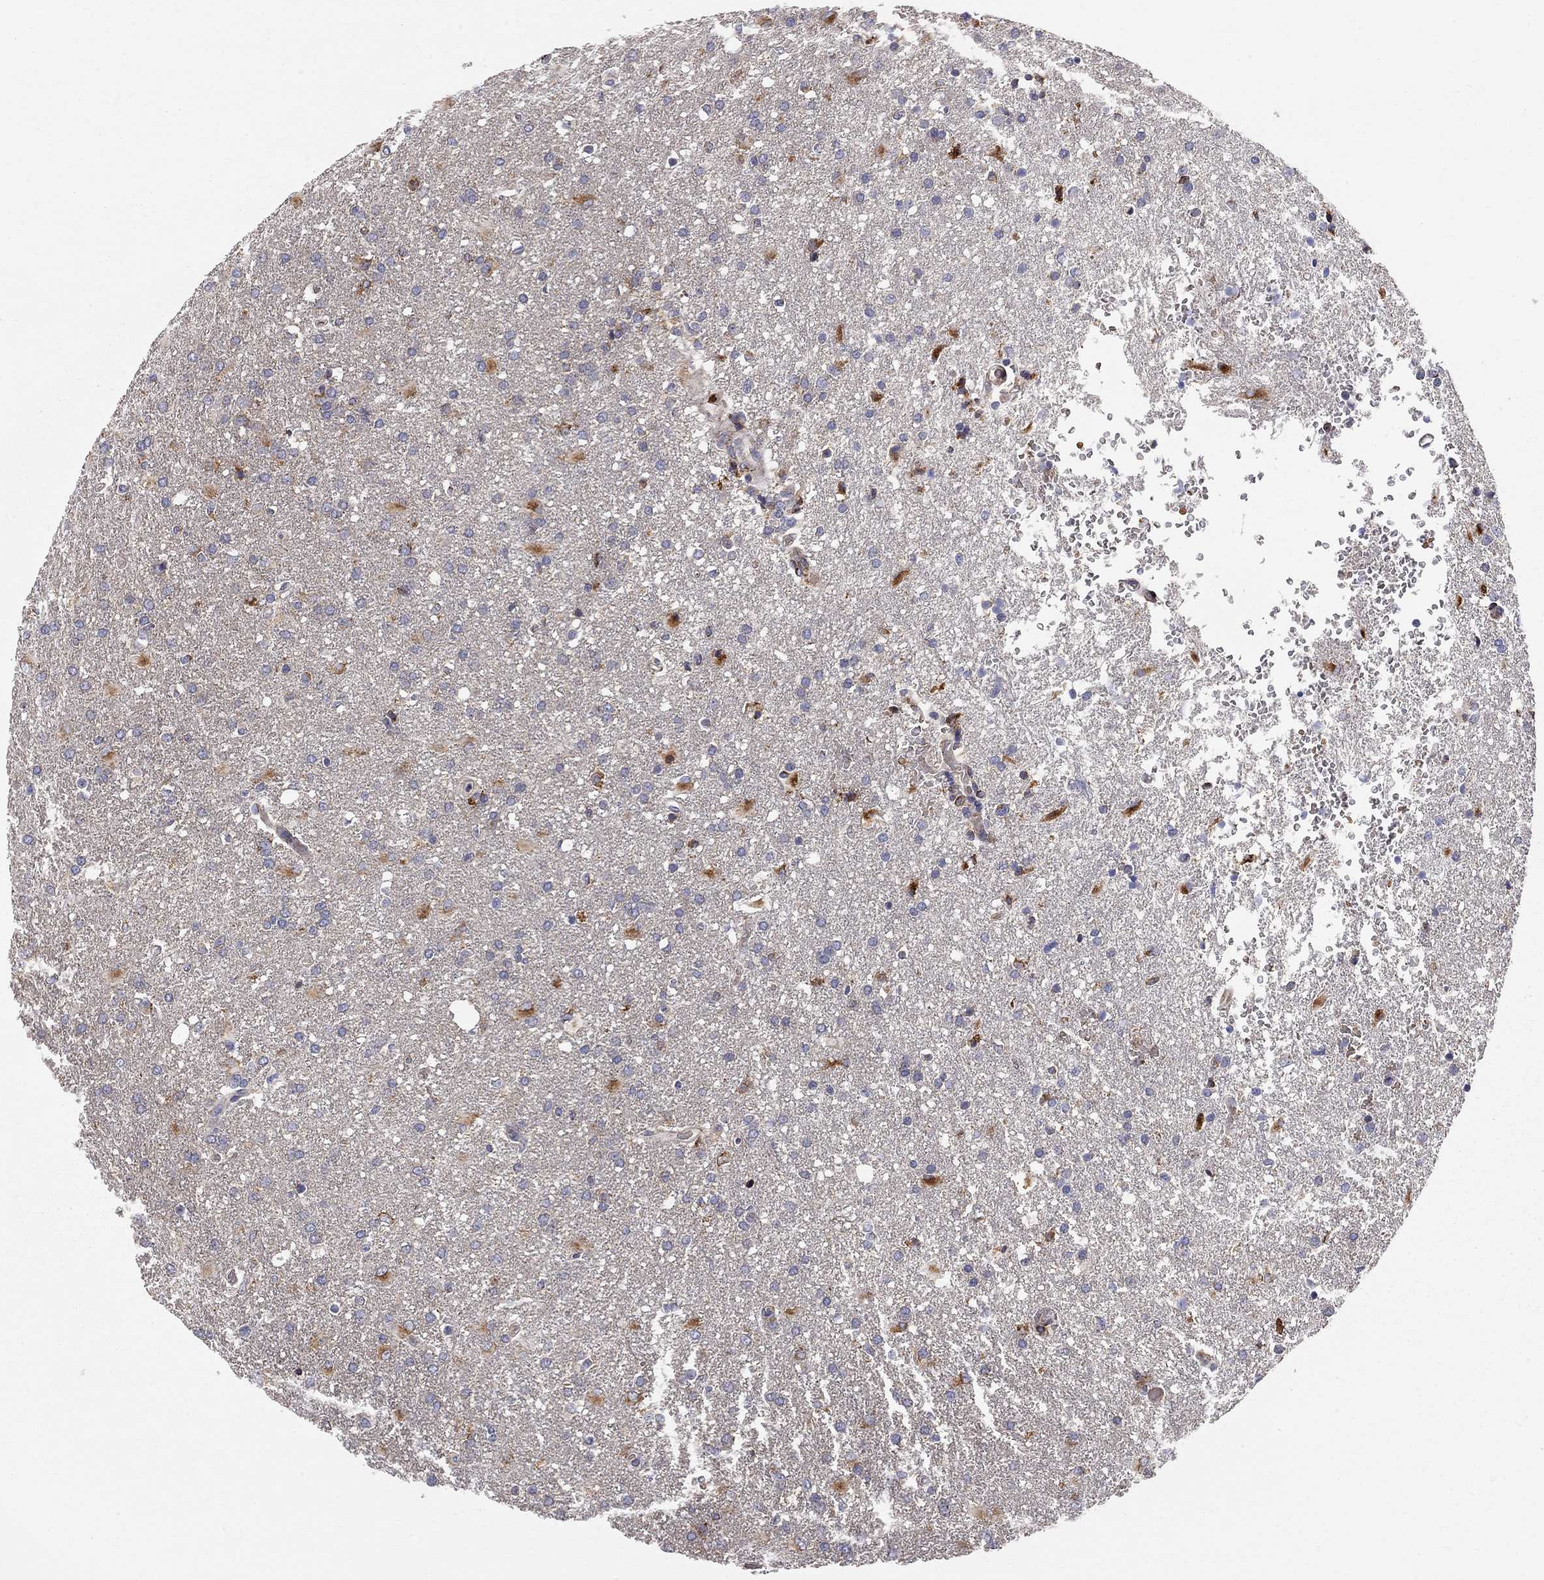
{"staining": {"intensity": "strong", "quantity": "<25%", "location": "cytoplasmic/membranous"}, "tissue": "glioma", "cell_type": "Tumor cells", "image_type": "cancer", "snomed": [{"axis": "morphology", "description": "Glioma, malignant, High grade"}, {"axis": "topography", "description": "Brain"}], "caption": "Immunohistochemistry (IHC) staining of glioma, which shows medium levels of strong cytoplasmic/membranous expression in approximately <25% of tumor cells indicating strong cytoplasmic/membranous protein positivity. The staining was performed using DAB (3,3'-diaminobenzidine) (brown) for protein detection and nuclei were counterstained in hematoxylin (blue).", "gene": "CASTOR1", "patient": {"sex": "male", "age": 68}}